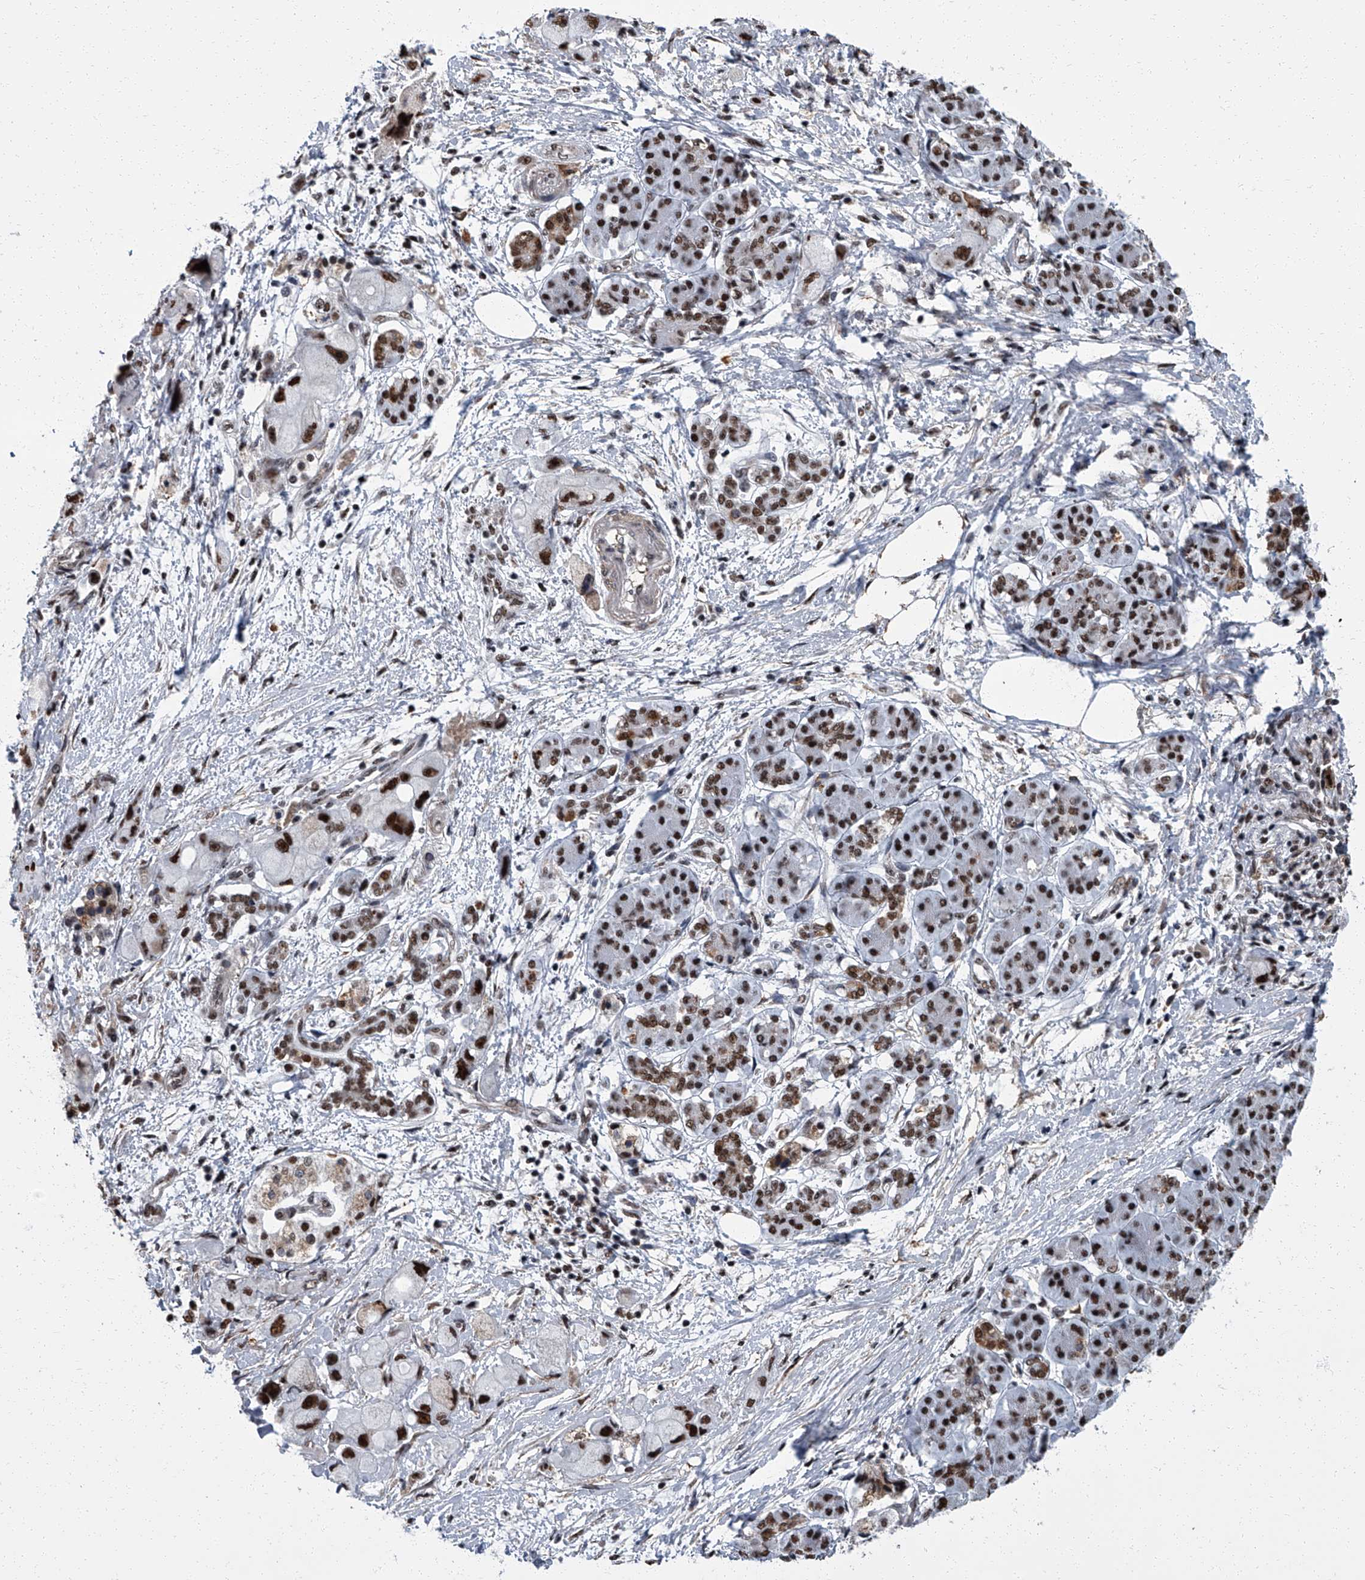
{"staining": {"intensity": "strong", "quantity": ">75%", "location": "nuclear"}, "tissue": "pancreatic cancer", "cell_type": "Tumor cells", "image_type": "cancer", "snomed": [{"axis": "morphology", "description": "Normal tissue, NOS"}, {"axis": "morphology", "description": "Adenocarcinoma, NOS"}, {"axis": "topography", "description": "Pancreas"}], "caption": "Pancreatic cancer (adenocarcinoma) tissue exhibits strong nuclear staining in approximately >75% of tumor cells, visualized by immunohistochemistry. (Brightfield microscopy of DAB IHC at high magnification).", "gene": "ZNF518B", "patient": {"sex": "female", "age": 68}}